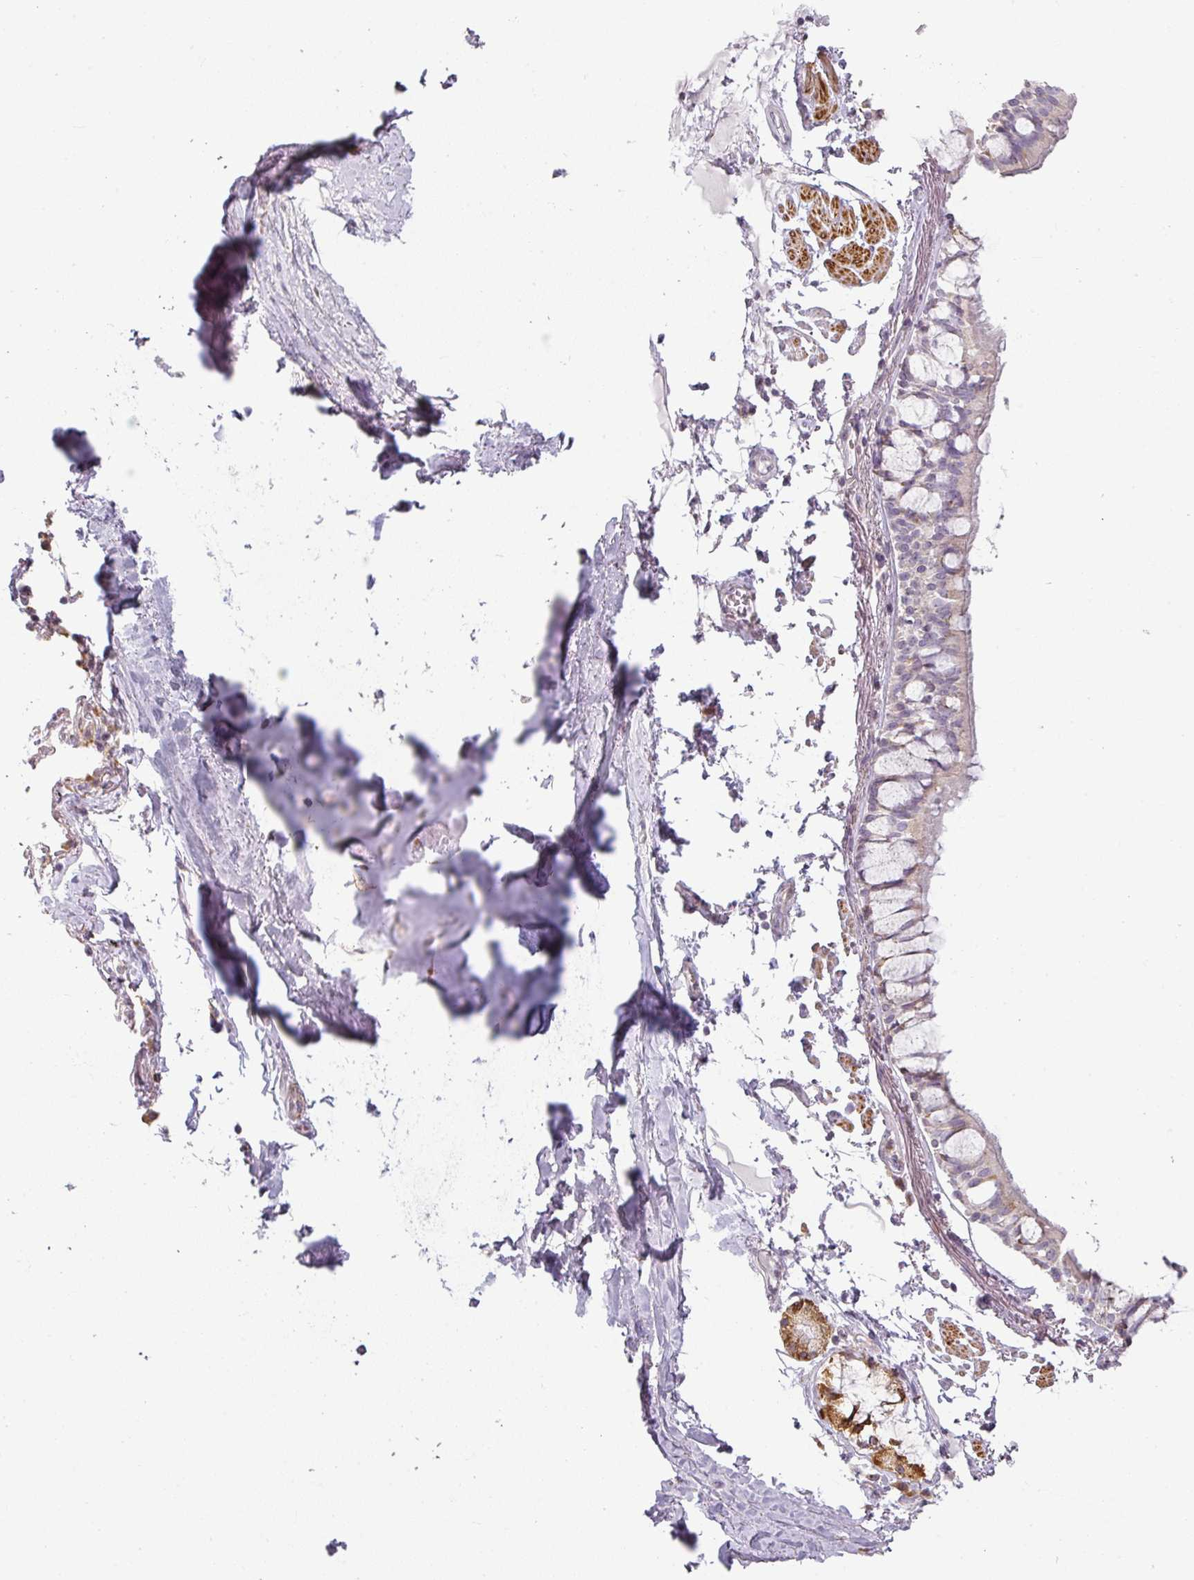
{"staining": {"intensity": "moderate", "quantity": "<25%", "location": "cytoplasmic/membranous"}, "tissue": "bronchus", "cell_type": "Respiratory epithelial cells", "image_type": "normal", "snomed": [{"axis": "morphology", "description": "Normal tissue, NOS"}, {"axis": "topography", "description": "Bronchus"}], "caption": "Protein expression analysis of normal bronchus exhibits moderate cytoplasmic/membranous expression in approximately <25% of respiratory epithelial cells. Nuclei are stained in blue.", "gene": "CCDC144A", "patient": {"sex": "male", "age": 70}}